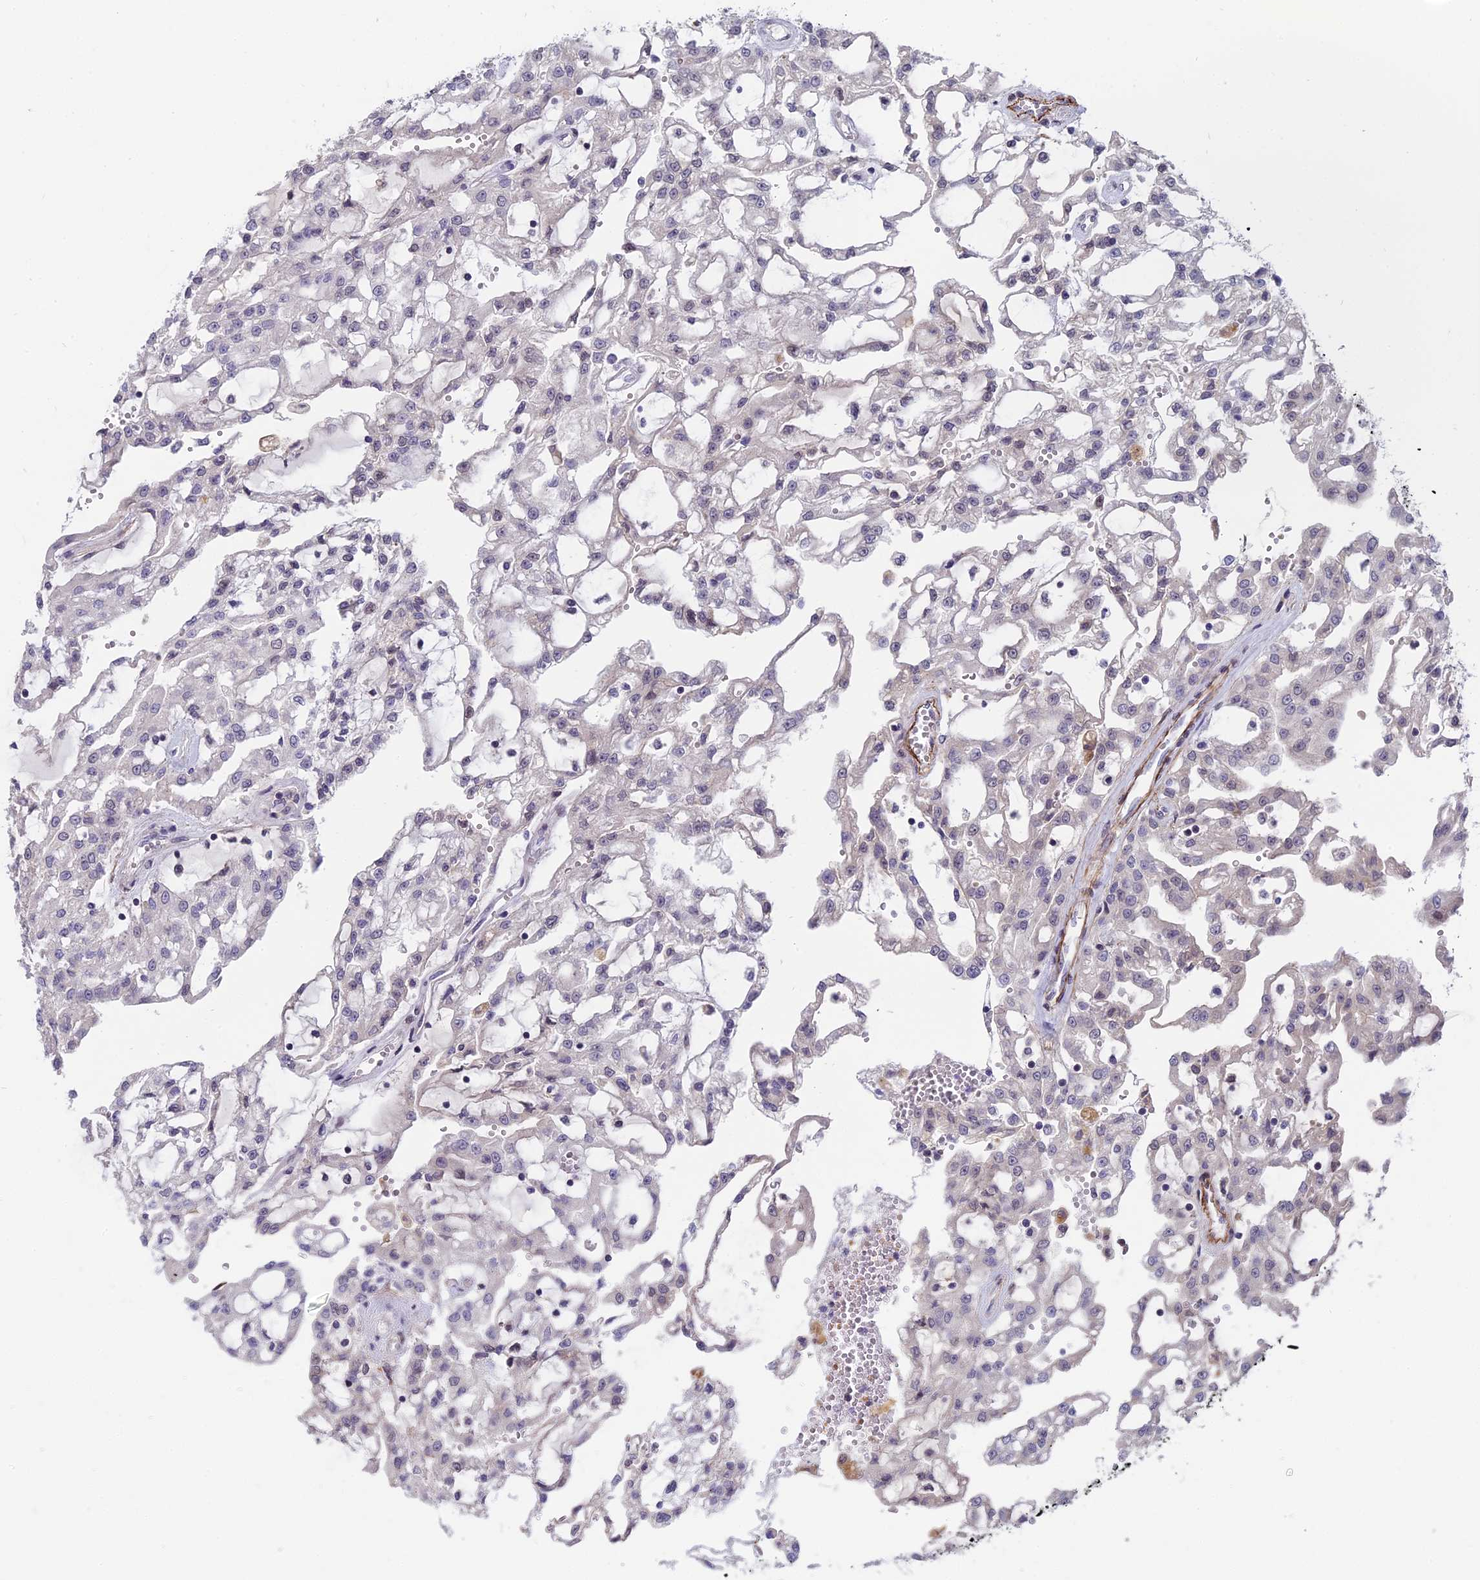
{"staining": {"intensity": "negative", "quantity": "none", "location": "none"}, "tissue": "renal cancer", "cell_type": "Tumor cells", "image_type": "cancer", "snomed": [{"axis": "morphology", "description": "Adenocarcinoma, NOS"}, {"axis": "topography", "description": "Kidney"}], "caption": "A photomicrograph of human renal cancer (adenocarcinoma) is negative for staining in tumor cells. The staining was performed using DAB to visualize the protein expression in brown, while the nuclei were stained in blue with hematoxylin (Magnification: 20x).", "gene": "PYGO1", "patient": {"sex": "male", "age": 63}}